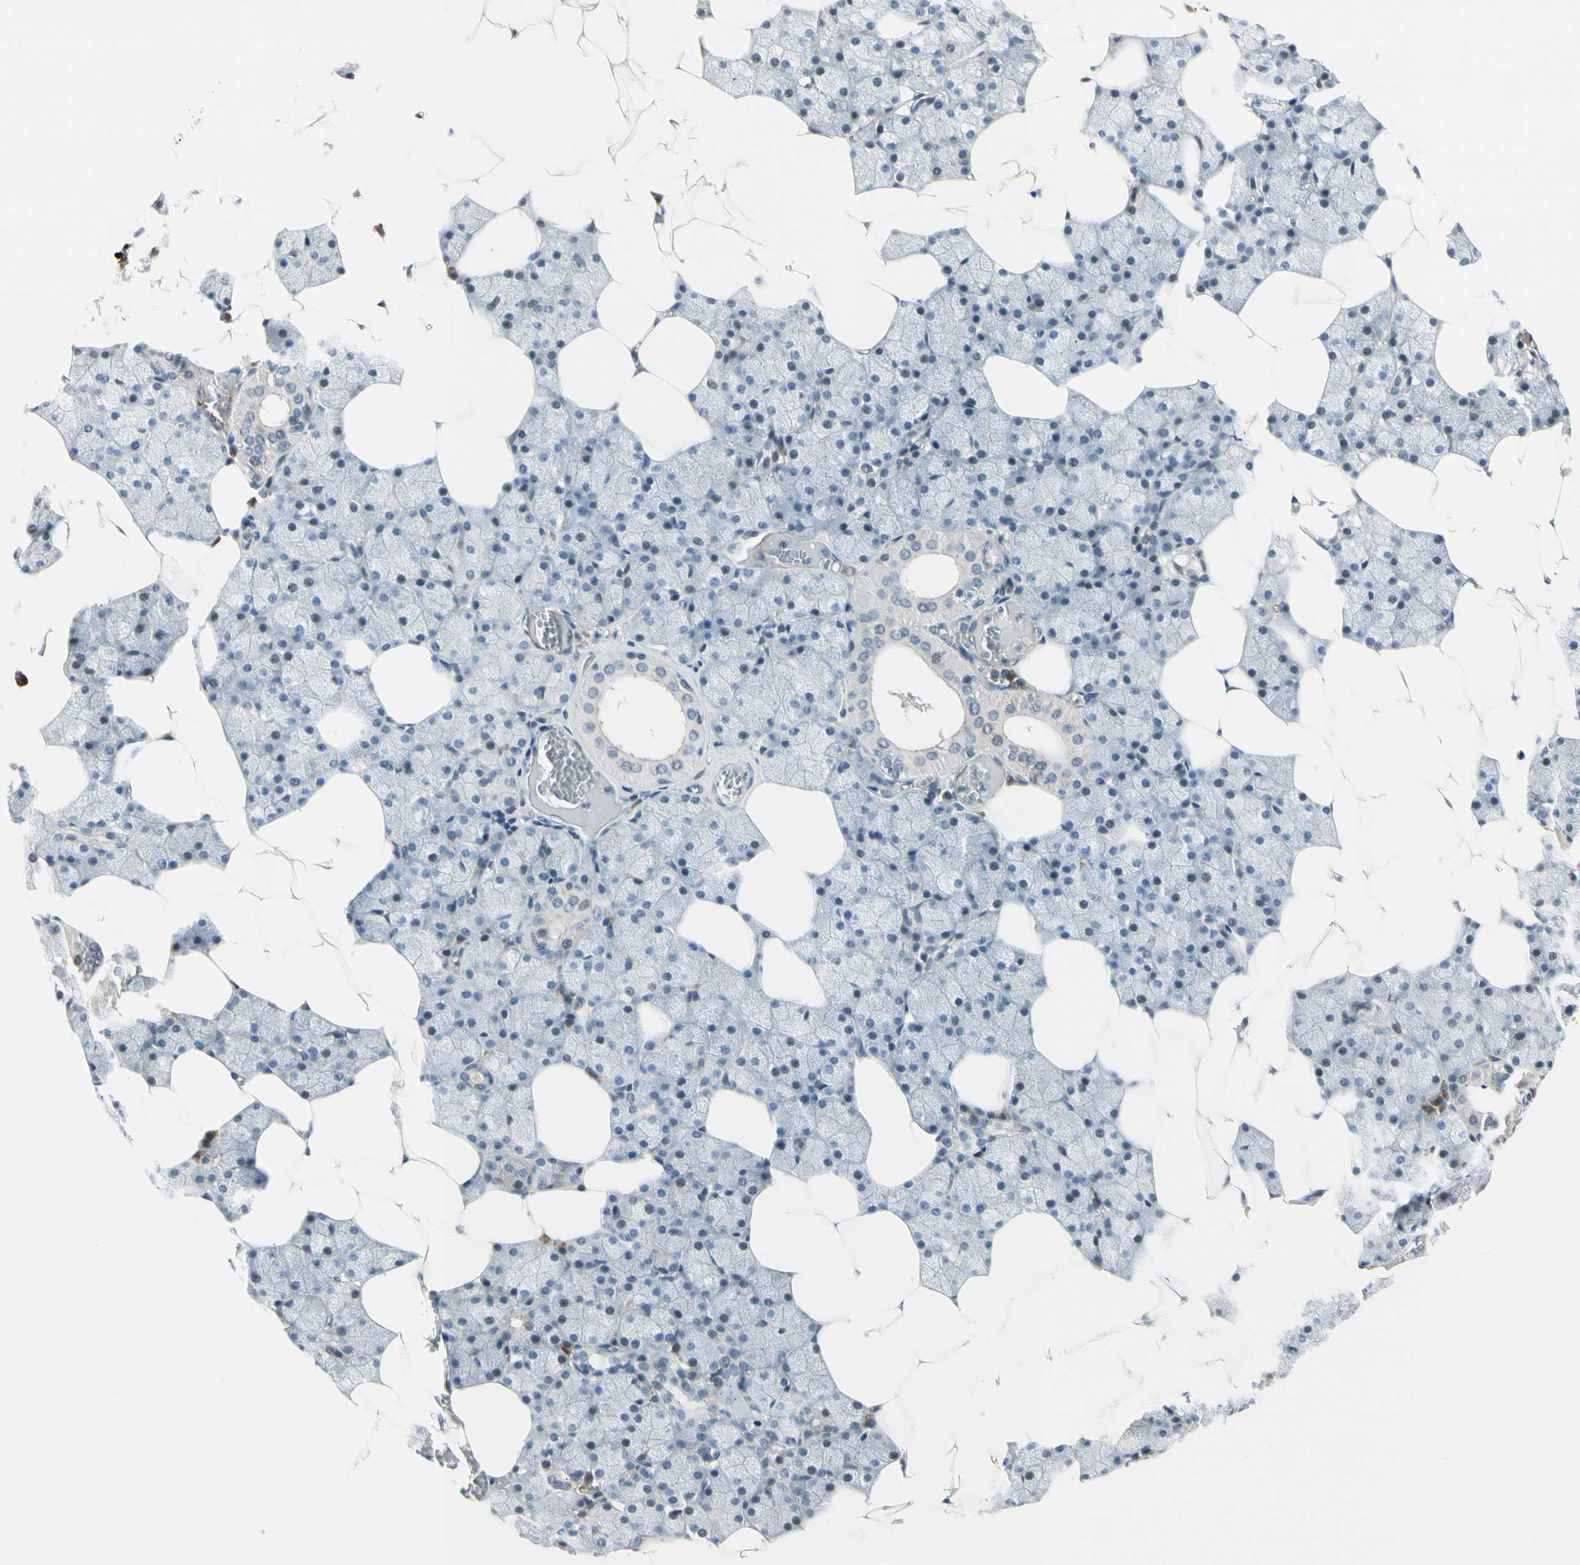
{"staining": {"intensity": "weak", "quantity": "25%-75%", "location": "cytoplasmic/membranous,nuclear"}, "tissue": "salivary gland", "cell_type": "Glandular cells", "image_type": "normal", "snomed": [{"axis": "morphology", "description": "Normal tissue, NOS"}, {"axis": "topography", "description": "Salivary gland"}], "caption": "A brown stain highlights weak cytoplasmic/membranous,nuclear positivity of a protein in glandular cells of unremarkable salivary gland.", "gene": "NPDC1", "patient": {"sex": "male", "age": 62}}